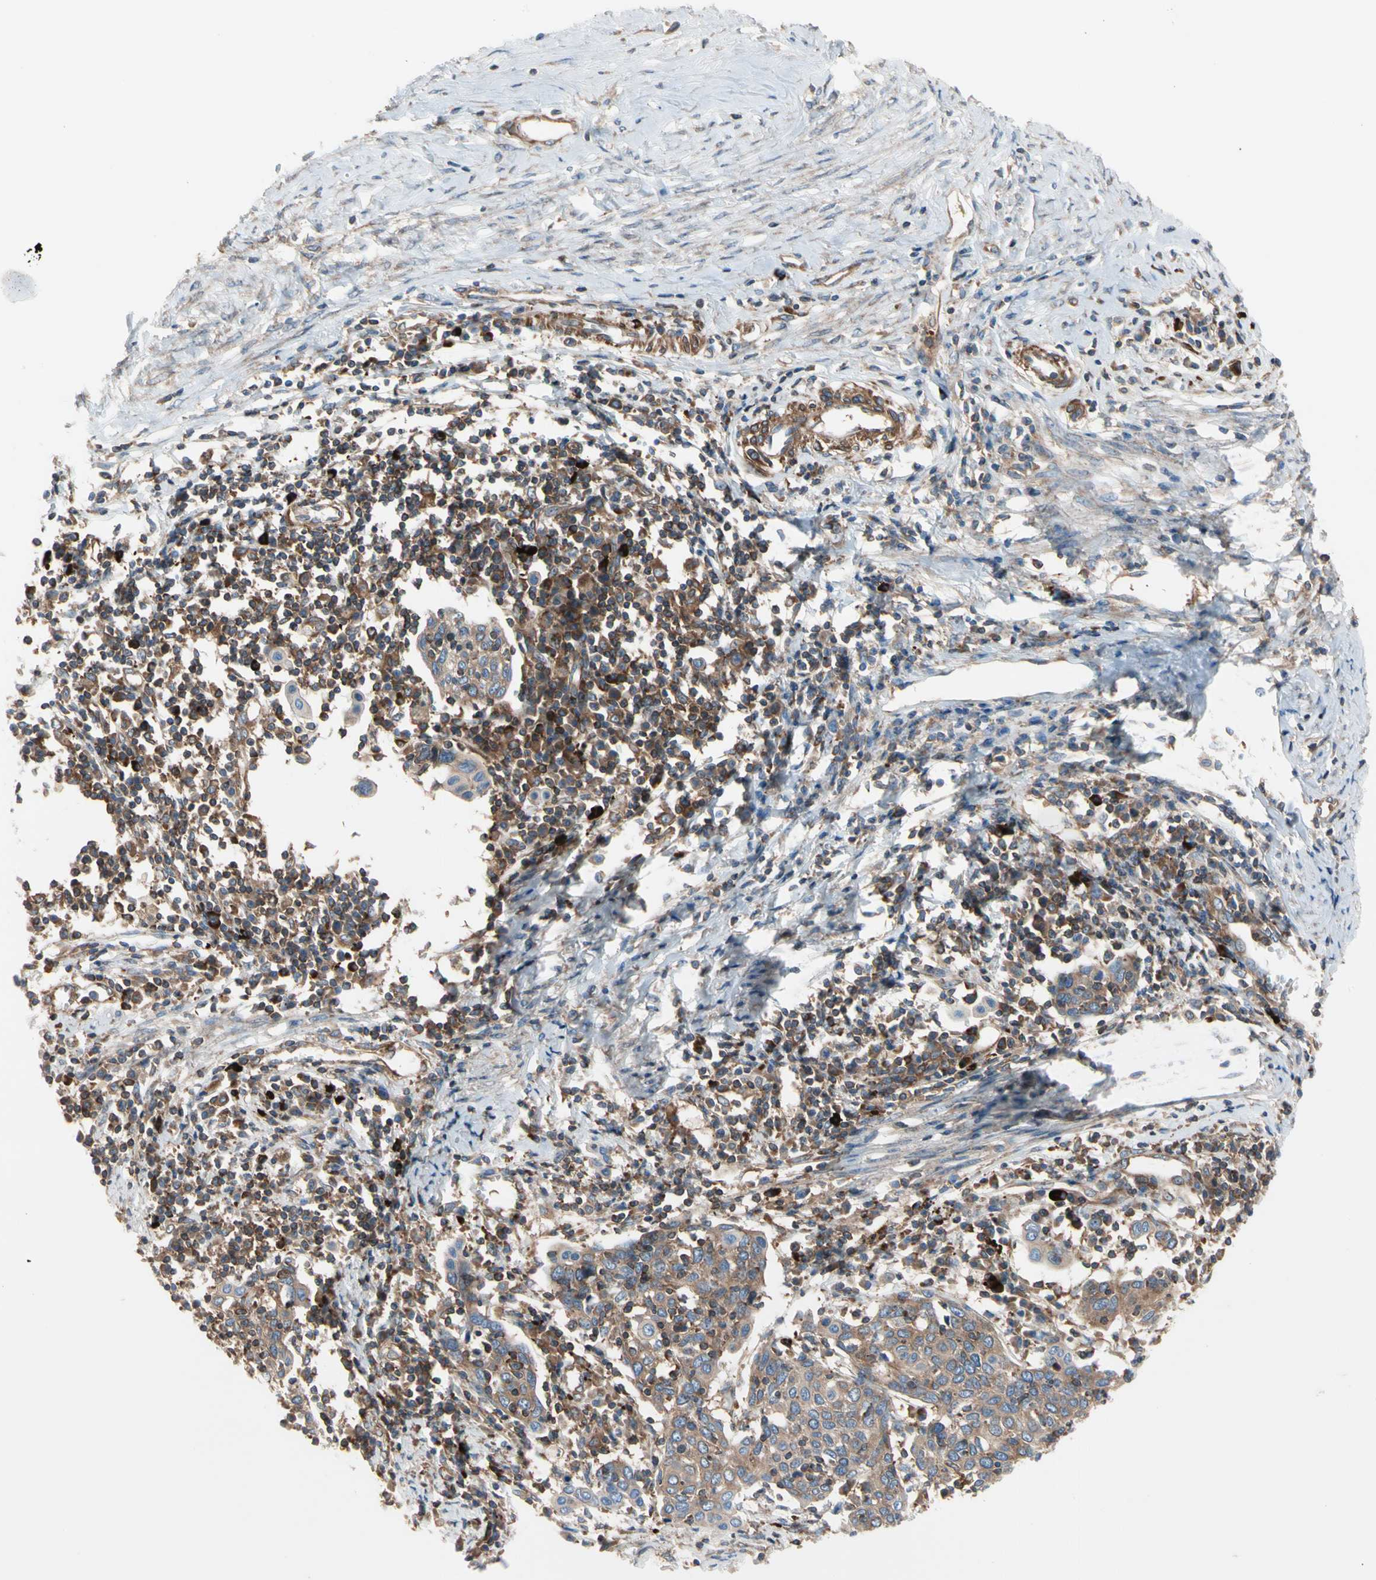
{"staining": {"intensity": "moderate", "quantity": ">75%", "location": "cytoplasmic/membranous"}, "tissue": "cervical cancer", "cell_type": "Tumor cells", "image_type": "cancer", "snomed": [{"axis": "morphology", "description": "Squamous cell carcinoma, NOS"}, {"axis": "topography", "description": "Cervix"}], "caption": "Approximately >75% of tumor cells in cervical cancer (squamous cell carcinoma) show moderate cytoplasmic/membranous protein expression as visualized by brown immunohistochemical staining.", "gene": "ROCK1", "patient": {"sex": "female", "age": 40}}